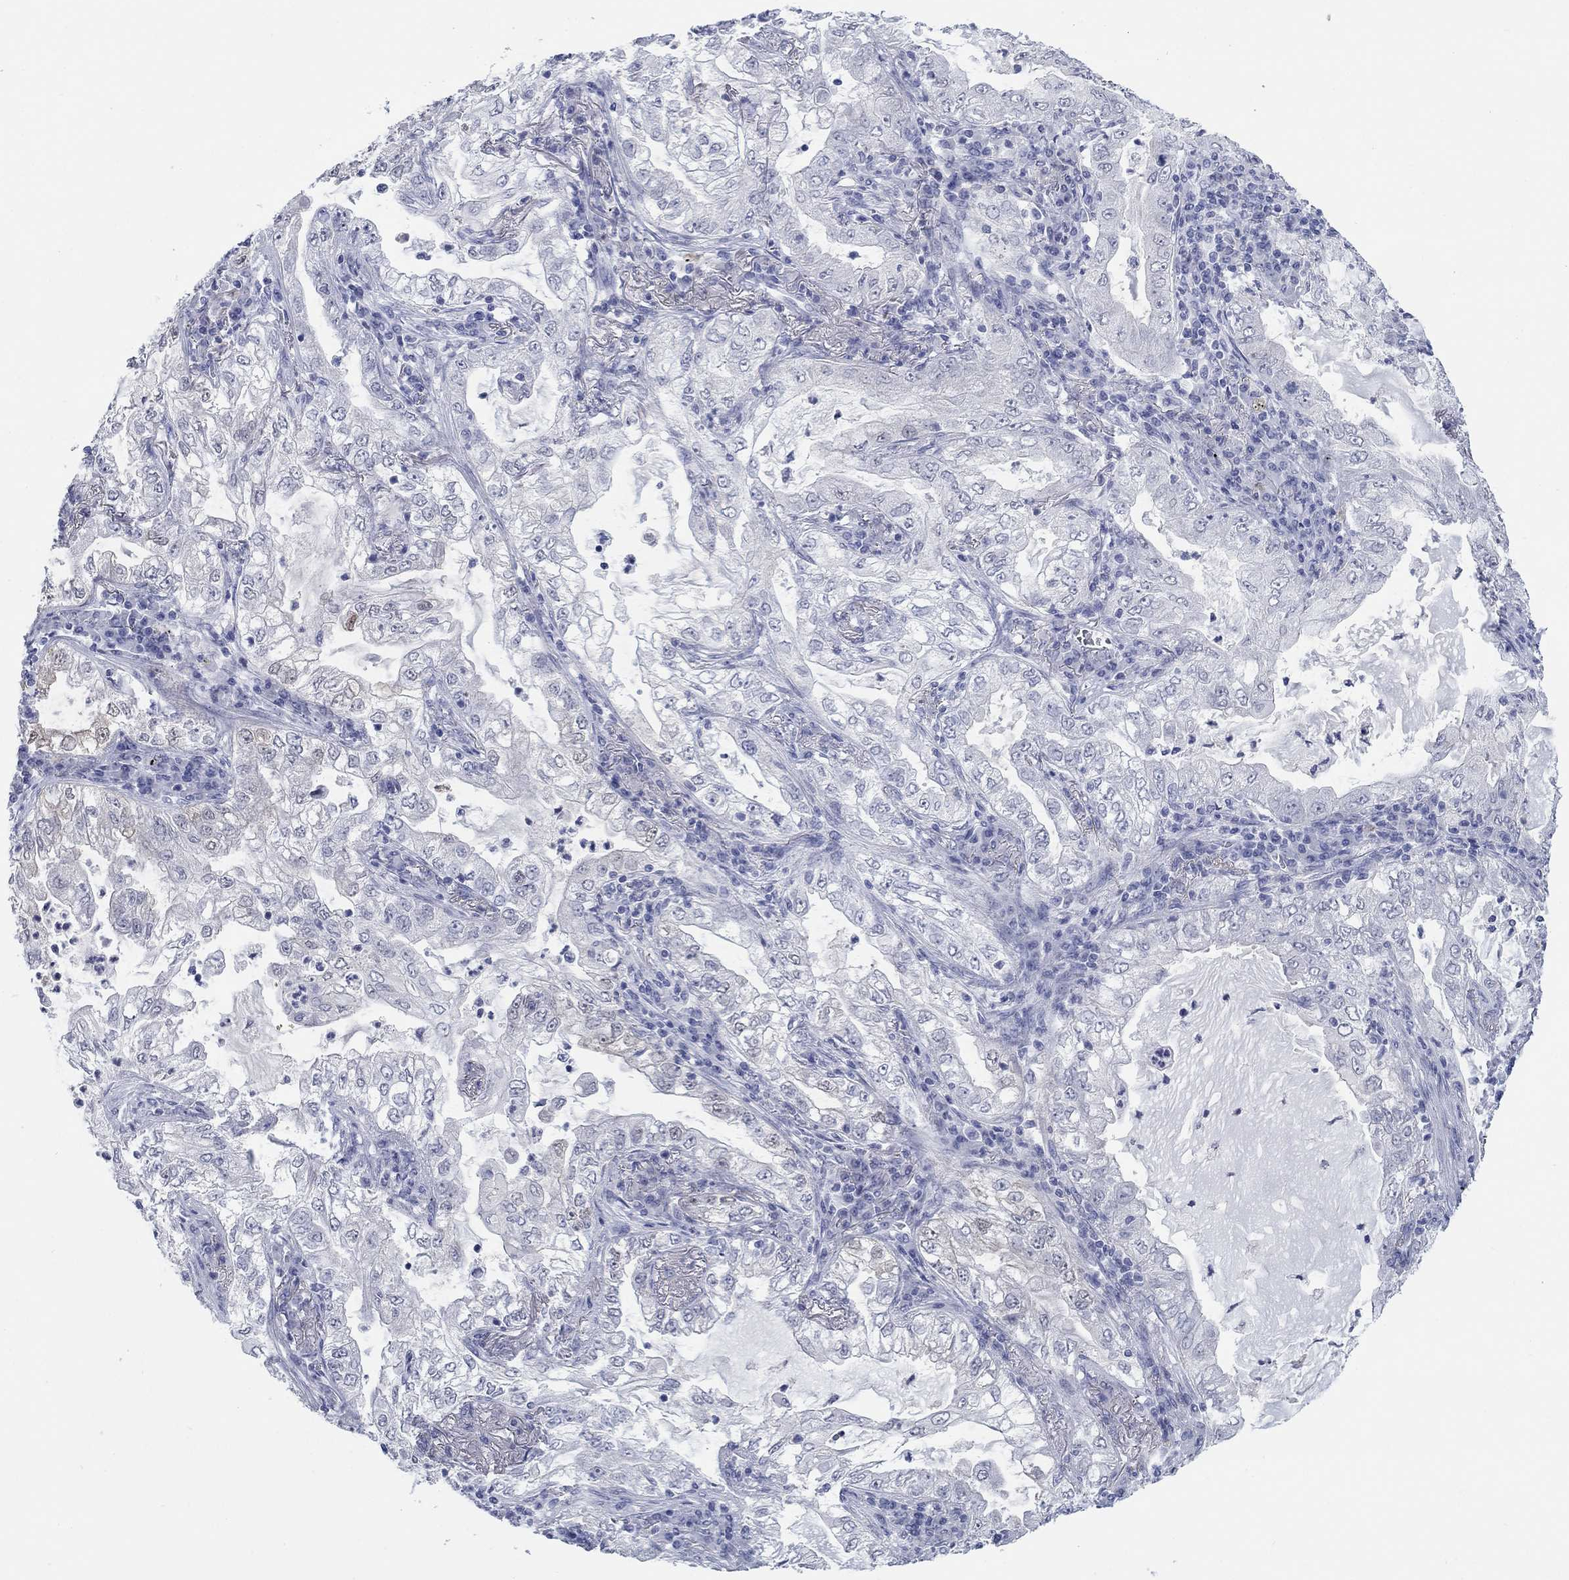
{"staining": {"intensity": "negative", "quantity": "none", "location": "none"}, "tissue": "lung cancer", "cell_type": "Tumor cells", "image_type": "cancer", "snomed": [{"axis": "morphology", "description": "Adenocarcinoma, NOS"}, {"axis": "topography", "description": "Lung"}], "caption": "This photomicrograph is of lung cancer stained with immunohistochemistry (IHC) to label a protein in brown with the nuclei are counter-stained blue. There is no positivity in tumor cells.", "gene": "ATP6V1G2", "patient": {"sex": "female", "age": 73}}